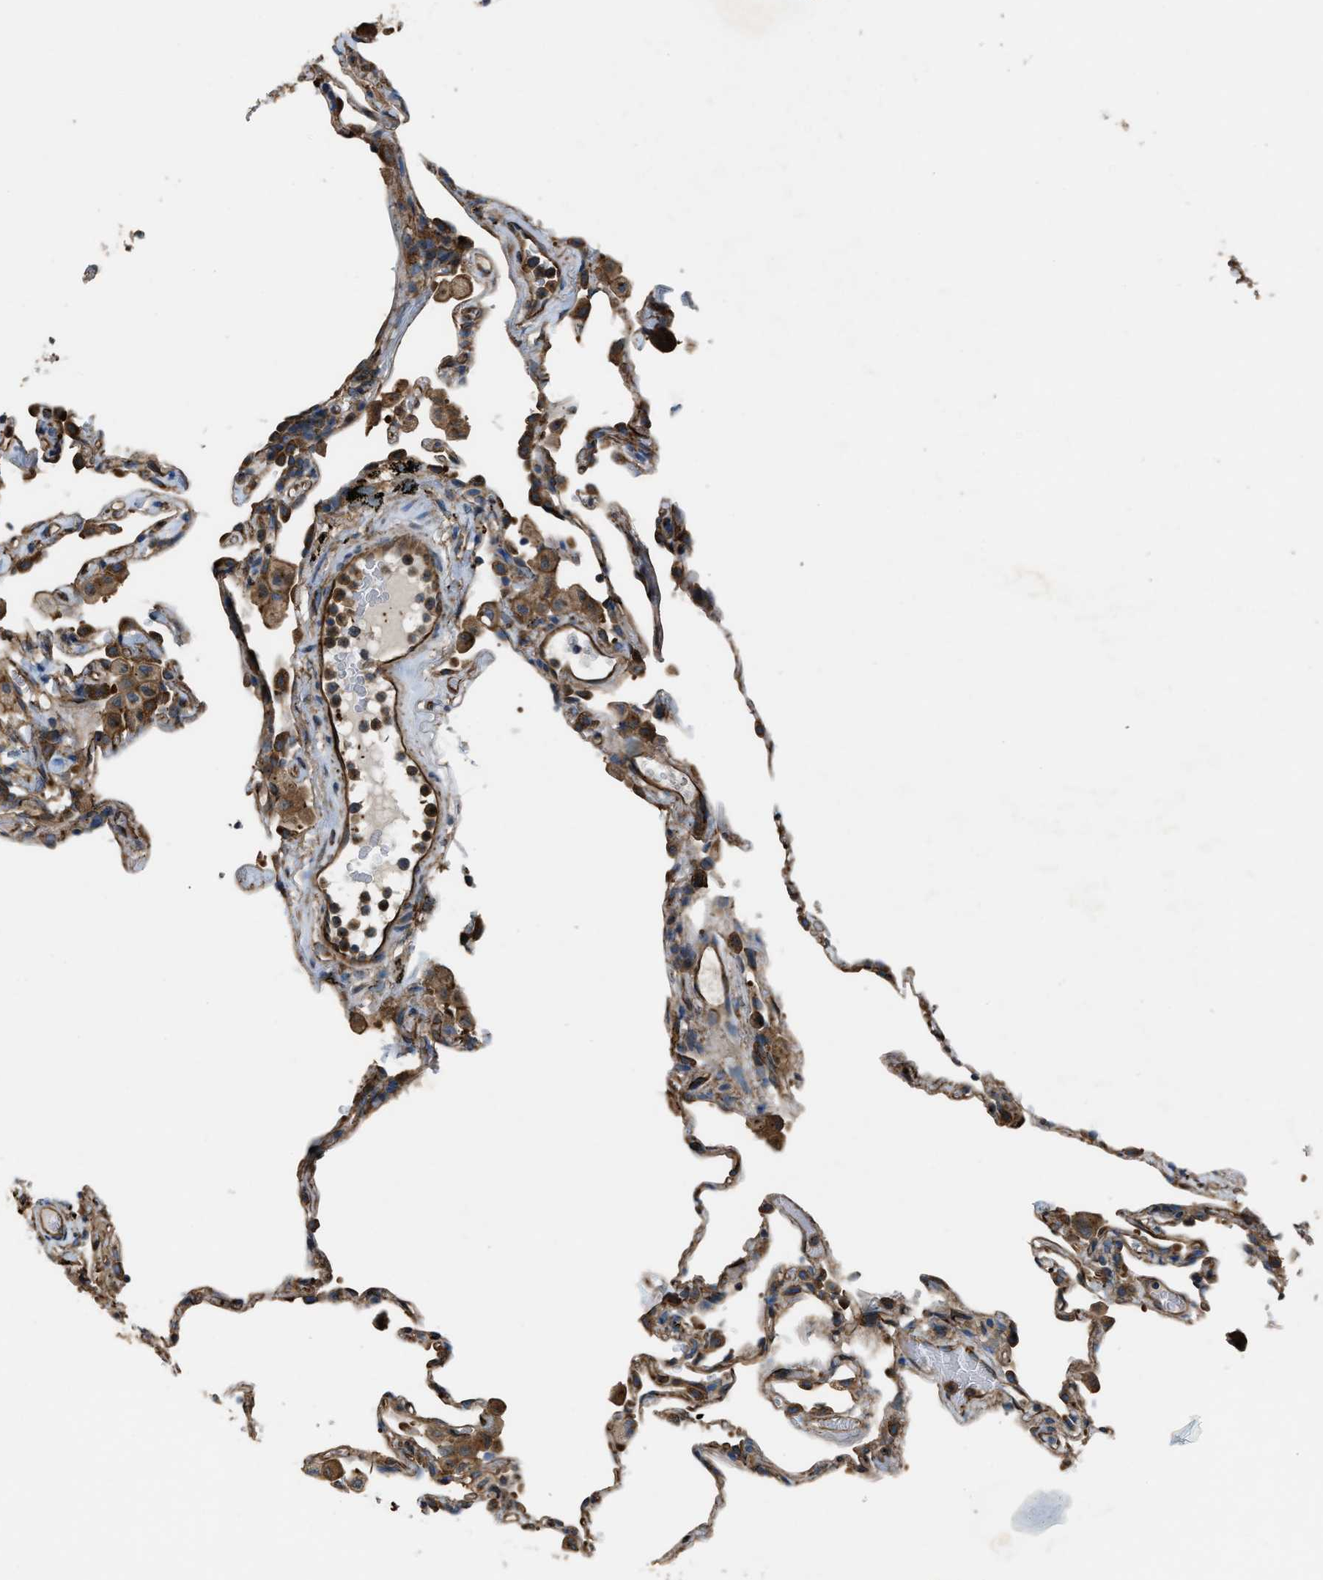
{"staining": {"intensity": "moderate", "quantity": ">75%", "location": "cytoplasmic/membranous"}, "tissue": "lung", "cell_type": "Alveolar cells", "image_type": "normal", "snomed": [{"axis": "morphology", "description": "Normal tissue, NOS"}, {"axis": "topography", "description": "Lung"}], "caption": "IHC histopathology image of unremarkable lung: human lung stained using immunohistochemistry displays medium levels of moderate protein expression localized specifically in the cytoplasmic/membranous of alveolar cells, appearing as a cytoplasmic/membranous brown color.", "gene": "TRPC1", "patient": {"sex": "male", "age": 59}}